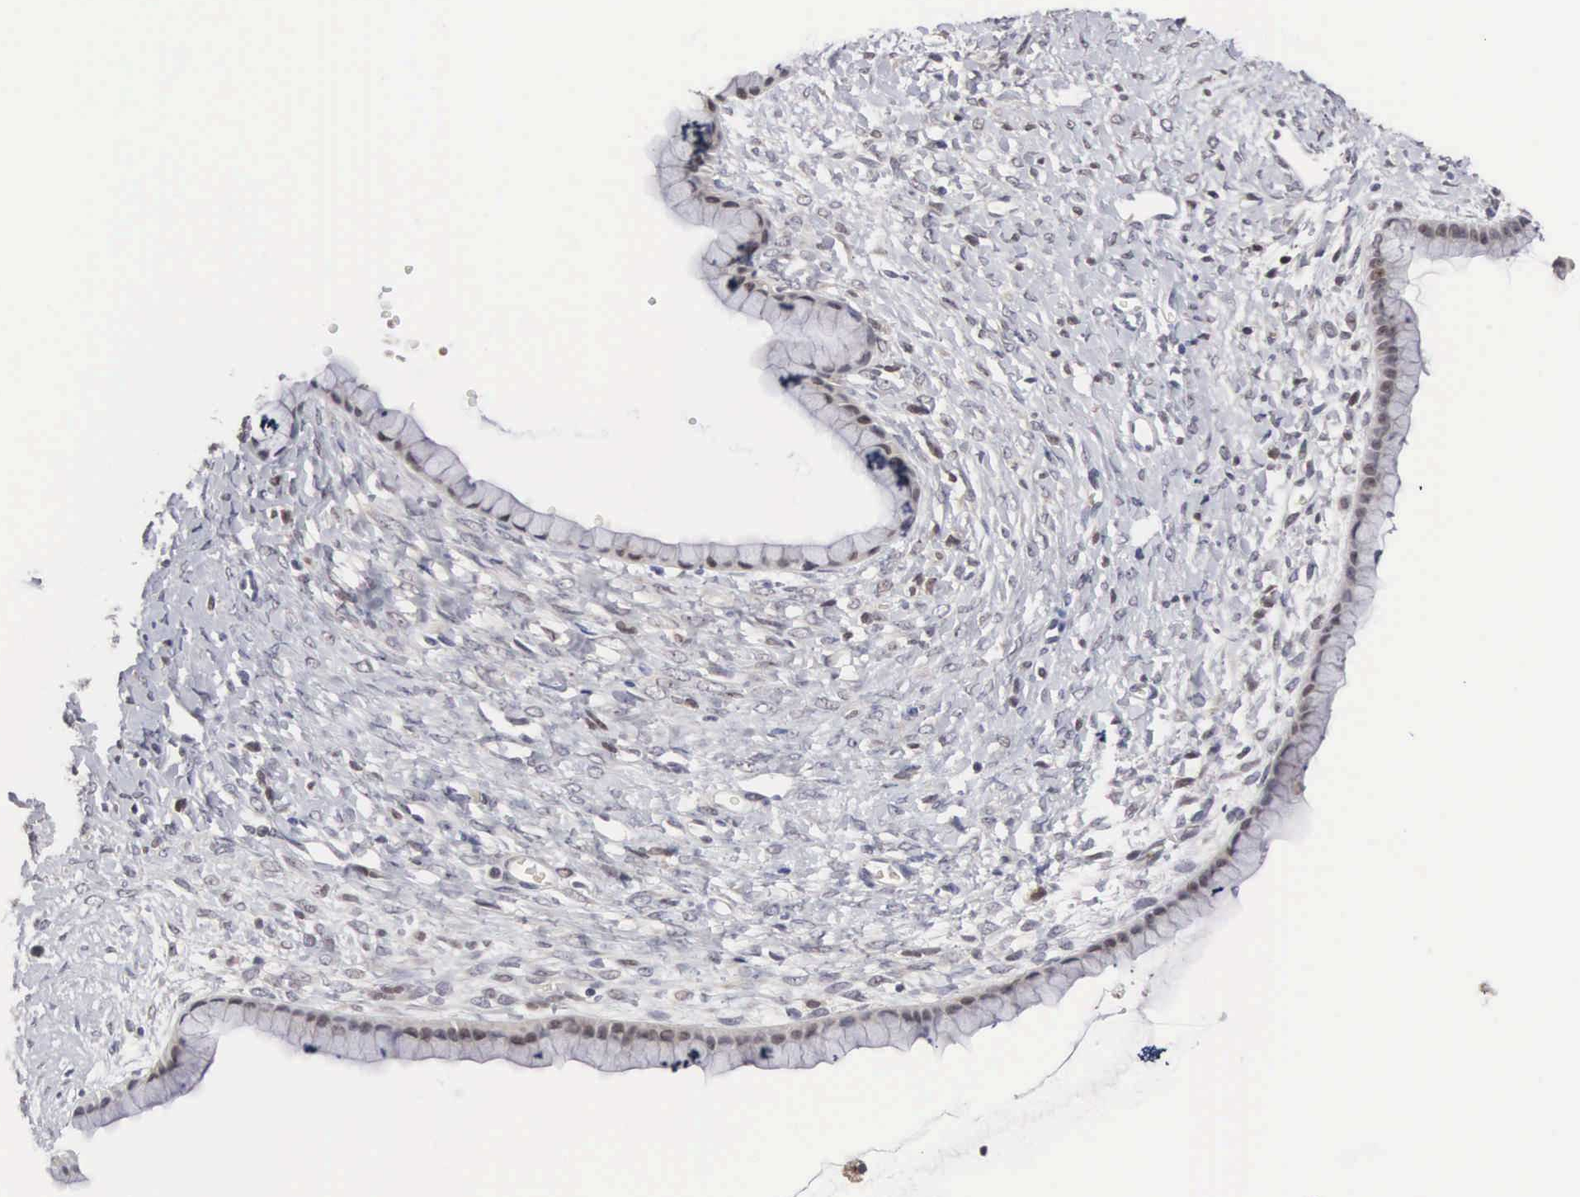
{"staining": {"intensity": "negative", "quantity": "none", "location": "none"}, "tissue": "ovarian cancer", "cell_type": "Tumor cells", "image_type": "cancer", "snomed": [{"axis": "morphology", "description": "Cystadenocarcinoma, mucinous, NOS"}, {"axis": "topography", "description": "Ovary"}], "caption": "Micrograph shows no significant protein expression in tumor cells of ovarian cancer (mucinous cystadenocarcinoma).", "gene": "ACOT4", "patient": {"sex": "female", "age": 25}}